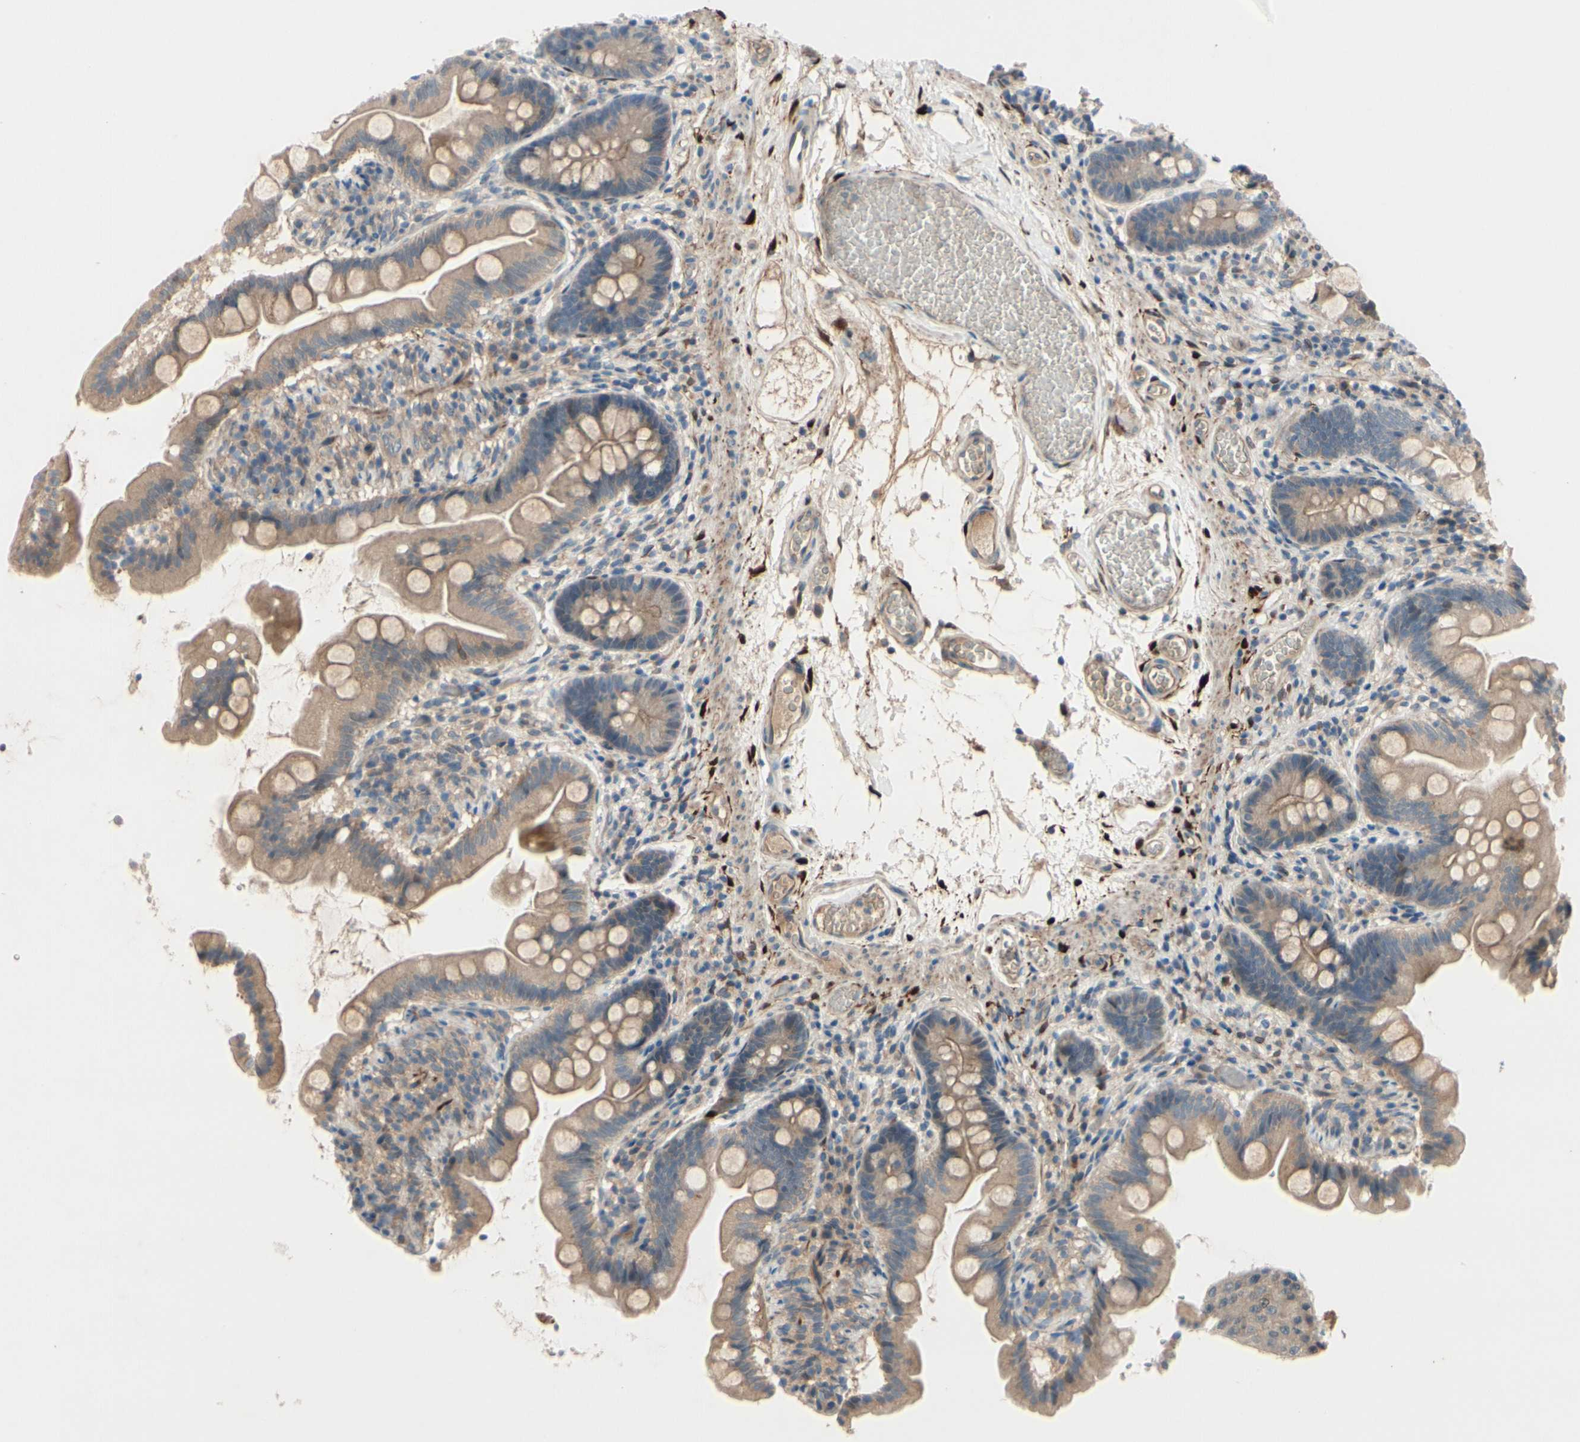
{"staining": {"intensity": "weak", "quantity": ">75%", "location": "cytoplasmic/membranous"}, "tissue": "small intestine", "cell_type": "Glandular cells", "image_type": "normal", "snomed": [{"axis": "morphology", "description": "Normal tissue, NOS"}, {"axis": "topography", "description": "Small intestine"}], "caption": "An image of human small intestine stained for a protein reveals weak cytoplasmic/membranous brown staining in glandular cells.", "gene": "ICAM5", "patient": {"sex": "female", "age": 56}}